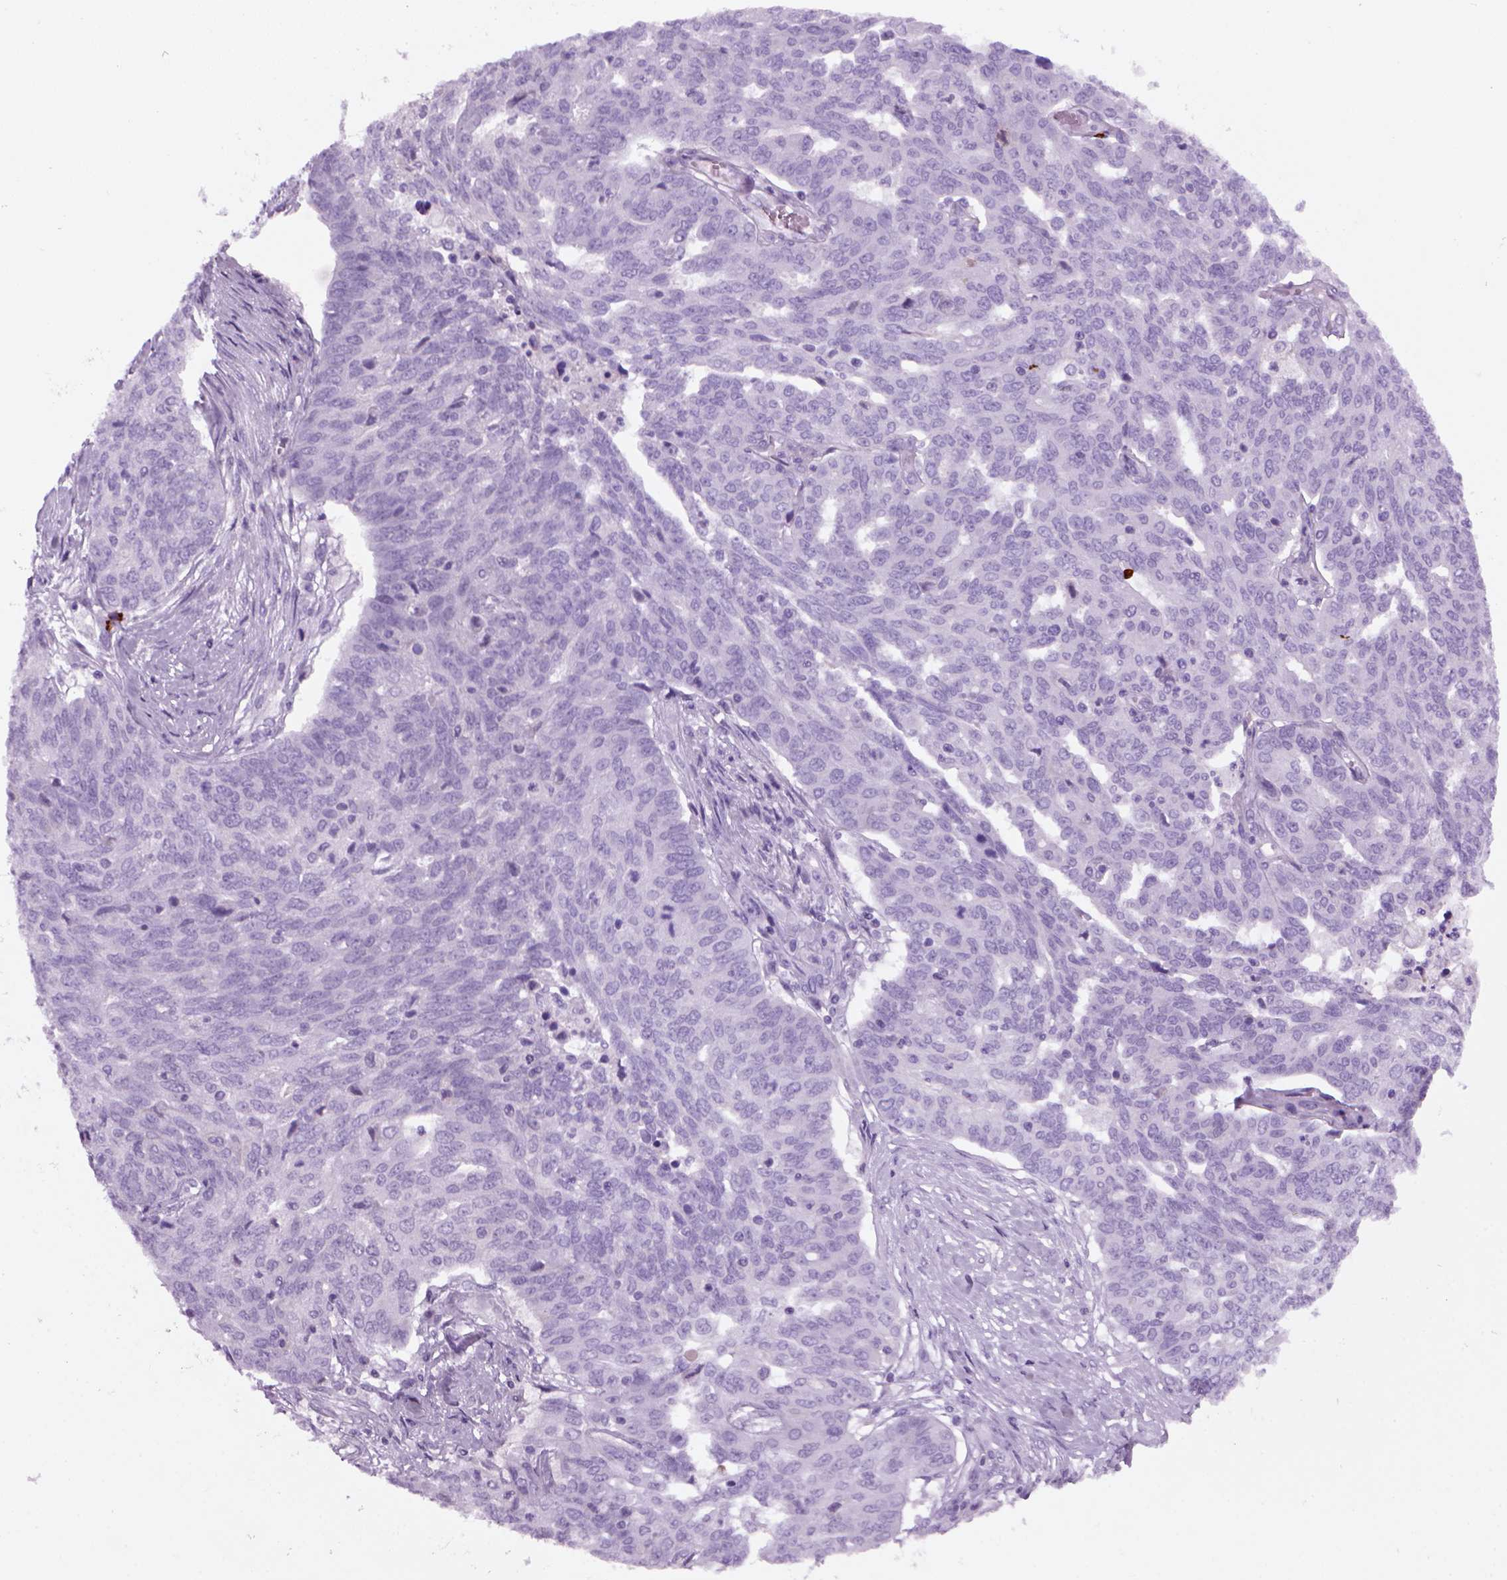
{"staining": {"intensity": "negative", "quantity": "none", "location": "none"}, "tissue": "ovarian cancer", "cell_type": "Tumor cells", "image_type": "cancer", "snomed": [{"axis": "morphology", "description": "Cystadenocarcinoma, serous, NOS"}, {"axis": "topography", "description": "Ovary"}], "caption": "Ovarian cancer (serous cystadenocarcinoma) was stained to show a protein in brown. There is no significant staining in tumor cells.", "gene": "MZB1", "patient": {"sex": "female", "age": 67}}